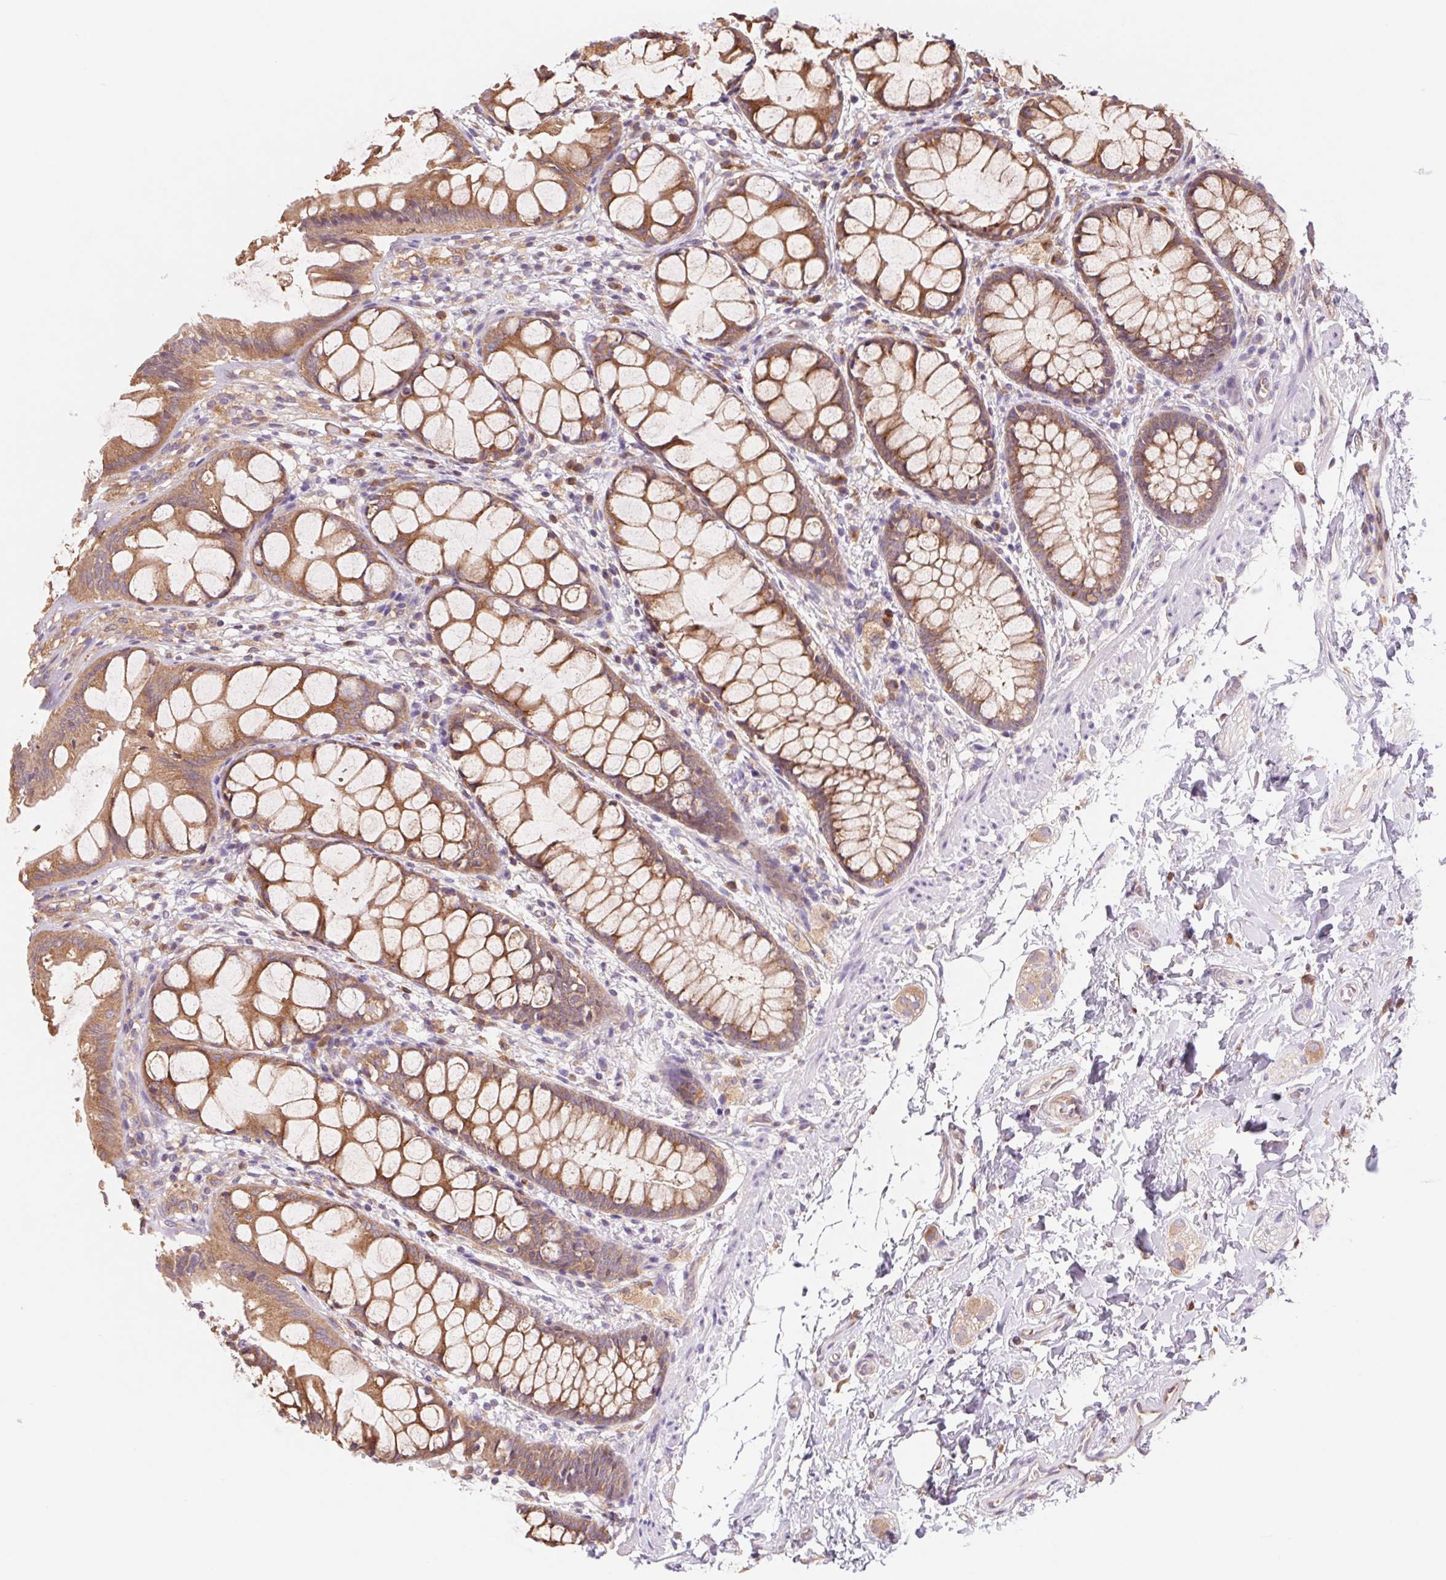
{"staining": {"intensity": "moderate", "quantity": ">75%", "location": "cytoplasmic/membranous"}, "tissue": "rectum", "cell_type": "Glandular cells", "image_type": "normal", "snomed": [{"axis": "morphology", "description": "Normal tissue, NOS"}, {"axis": "topography", "description": "Rectum"}], "caption": "An immunohistochemistry micrograph of benign tissue is shown. Protein staining in brown shows moderate cytoplasmic/membranous positivity in rectum within glandular cells. The staining is performed using DAB brown chromogen to label protein expression. The nuclei are counter-stained blue using hematoxylin.", "gene": "RAB1A", "patient": {"sex": "female", "age": 62}}